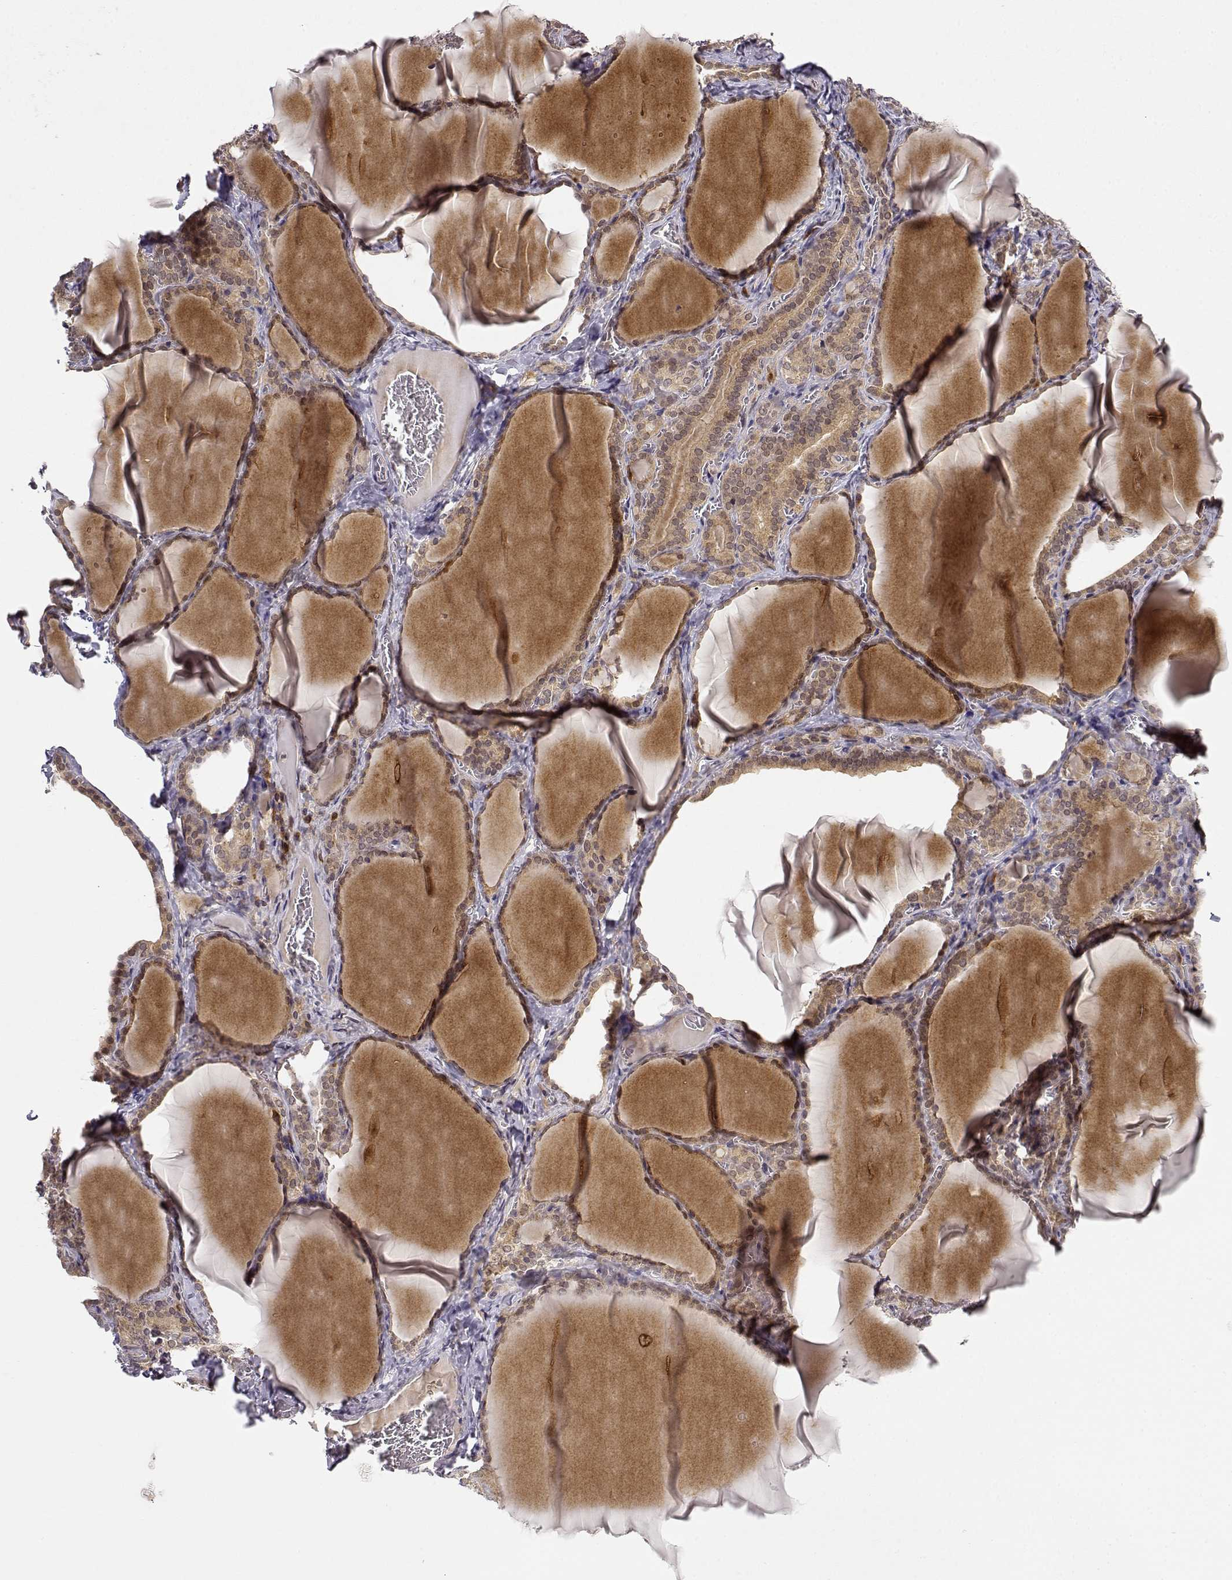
{"staining": {"intensity": "weak", "quantity": ">75%", "location": "cytoplasmic/membranous,nuclear"}, "tissue": "thyroid gland", "cell_type": "Glandular cells", "image_type": "normal", "snomed": [{"axis": "morphology", "description": "Normal tissue, NOS"}, {"axis": "morphology", "description": "Hyperplasia, NOS"}, {"axis": "topography", "description": "Thyroid gland"}], "caption": "Immunohistochemistry (IHC) histopathology image of normal thyroid gland: human thyroid gland stained using immunohistochemistry (IHC) exhibits low levels of weak protein expression localized specifically in the cytoplasmic/membranous,nuclear of glandular cells, appearing as a cytoplasmic/membranous,nuclear brown color.", "gene": "ERGIC2", "patient": {"sex": "female", "age": 27}}